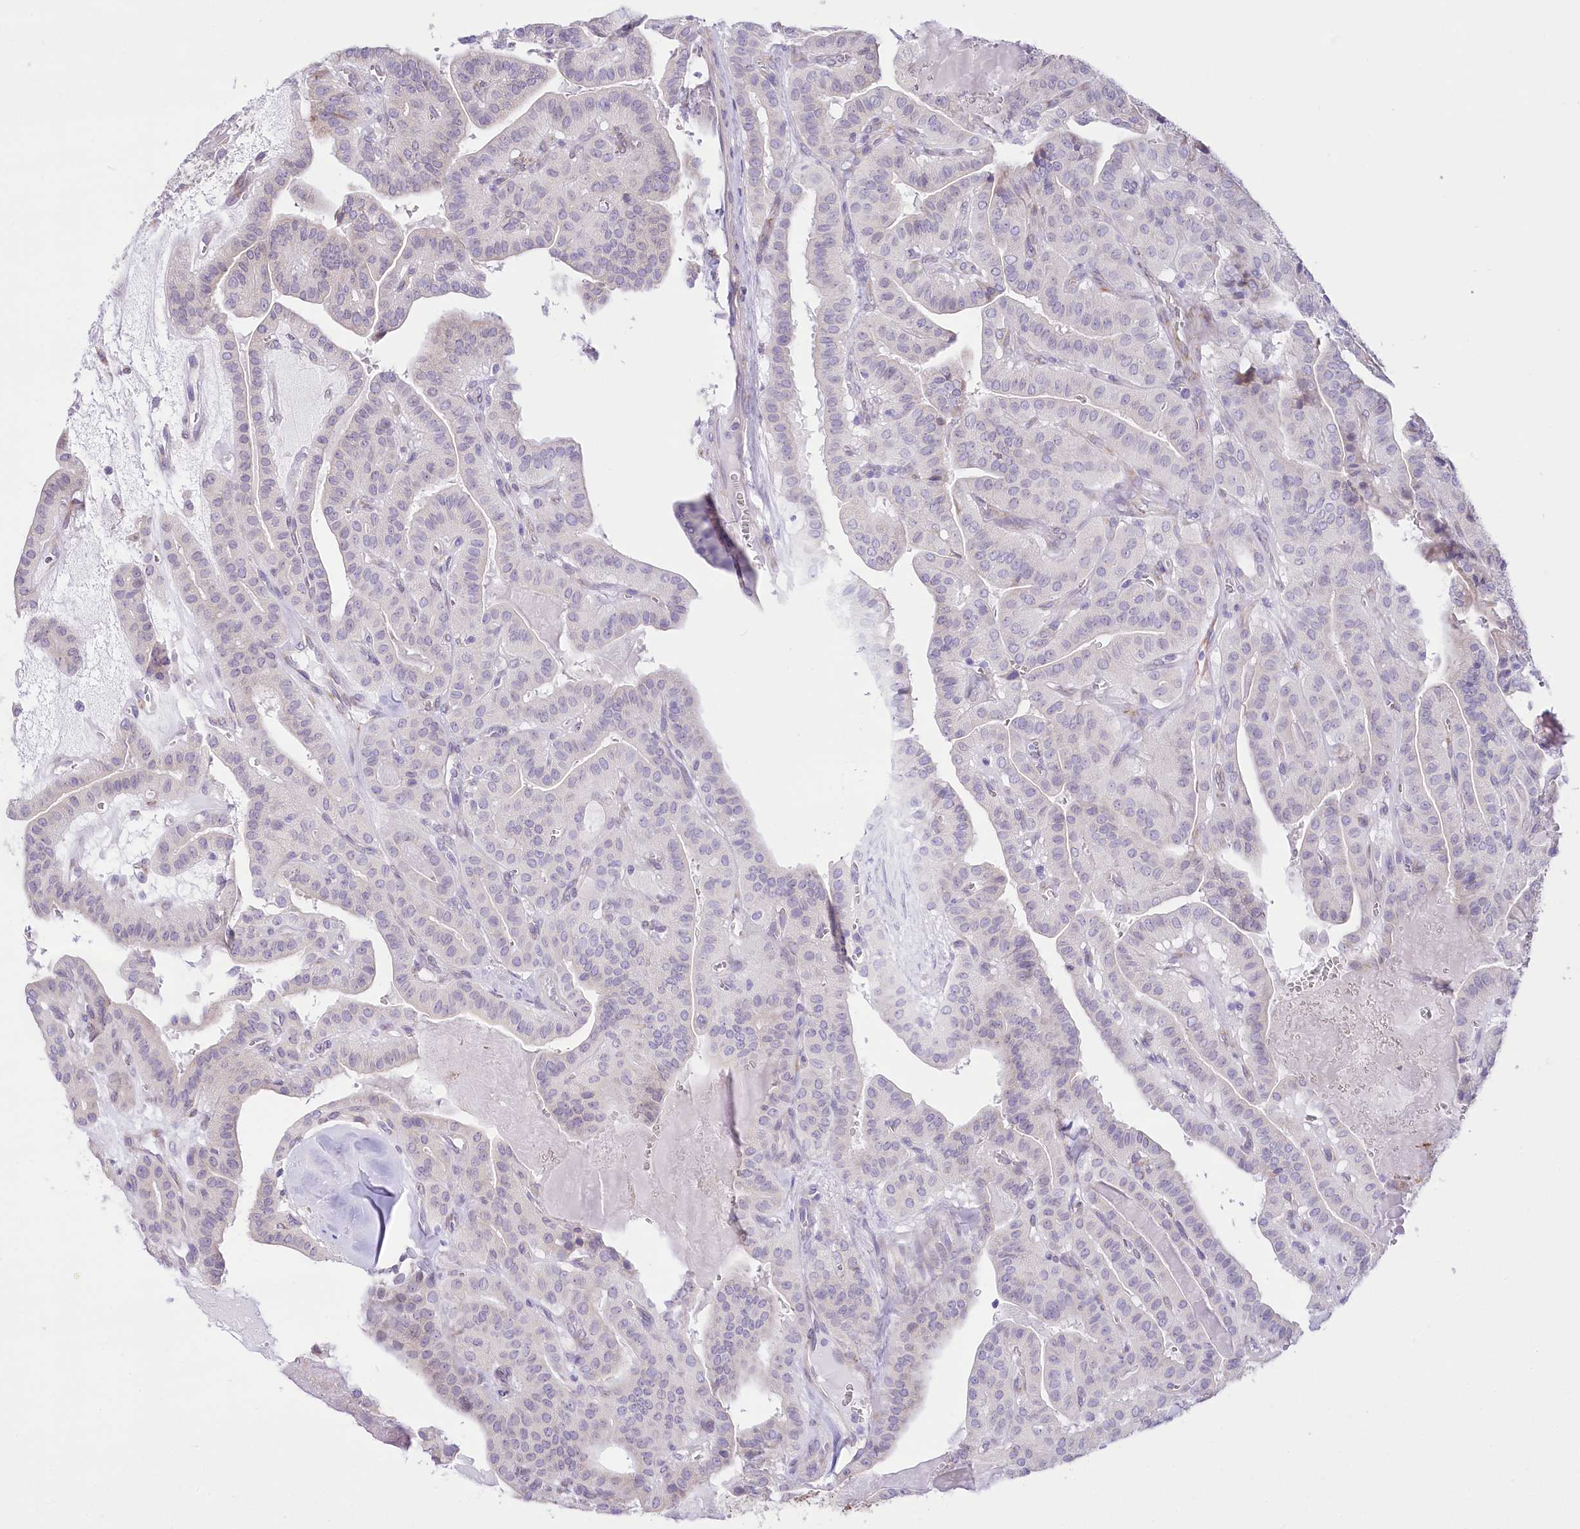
{"staining": {"intensity": "negative", "quantity": "none", "location": "none"}, "tissue": "thyroid cancer", "cell_type": "Tumor cells", "image_type": "cancer", "snomed": [{"axis": "morphology", "description": "Papillary adenocarcinoma, NOS"}, {"axis": "topography", "description": "Thyroid gland"}], "caption": "There is no significant positivity in tumor cells of thyroid papillary adenocarcinoma.", "gene": "STT3B", "patient": {"sex": "male", "age": 52}}